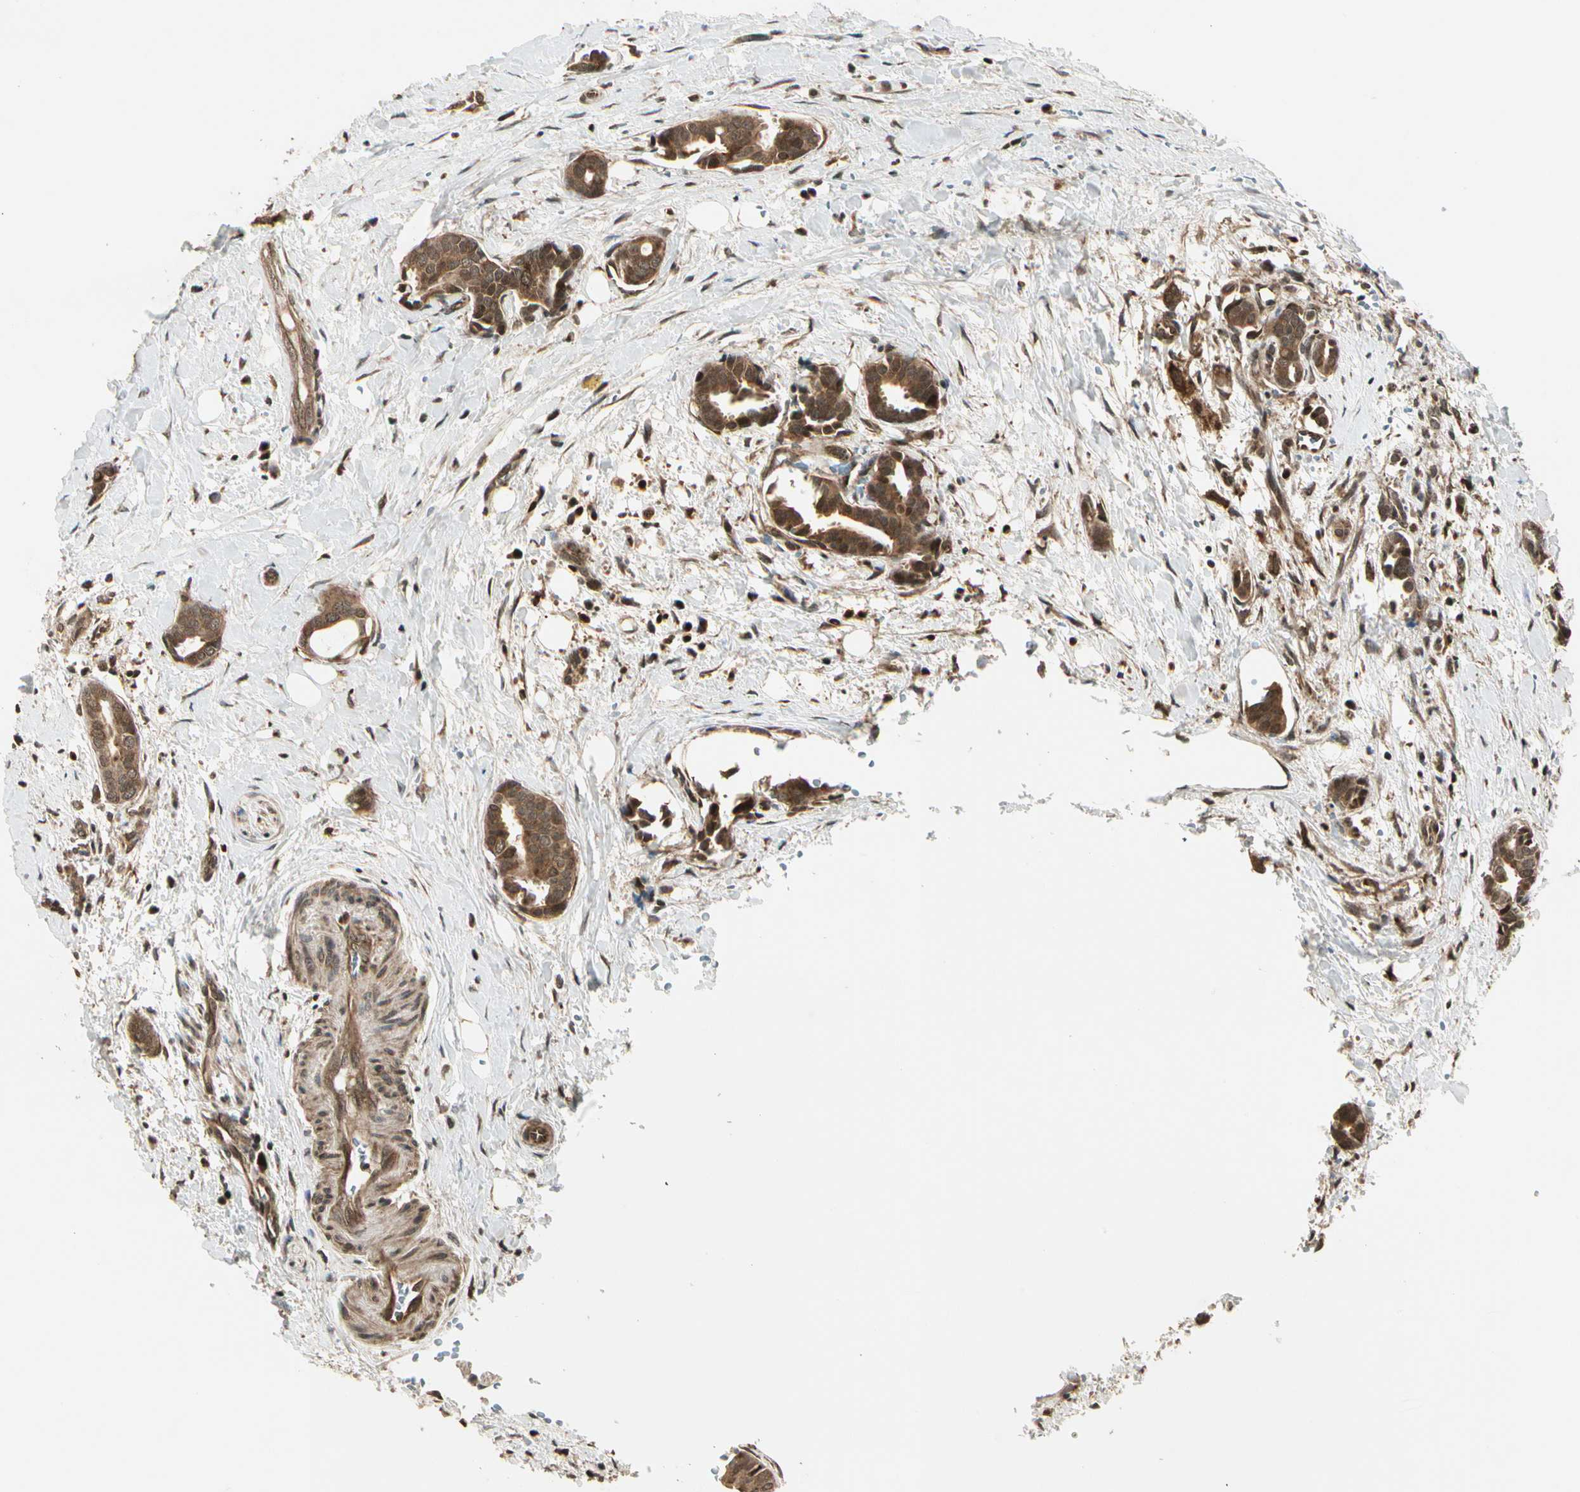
{"staining": {"intensity": "moderate", "quantity": ">75%", "location": "cytoplasmic/membranous"}, "tissue": "head and neck cancer", "cell_type": "Tumor cells", "image_type": "cancer", "snomed": [{"axis": "morphology", "description": "Adenocarcinoma, NOS"}, {"axis": "topography", "description": "Salivary gland"}, {"axis": "topography", "description": "Head-Neck"}], "caption": "Immunohistochemical staining of head and neck adenocarcinoma displays medium levels of moderate cytoplasmic/membranous protein expression in about >75% of tumor cells.", "gene": "GLUL", "patient": {"sex": "female", "age": 59}}